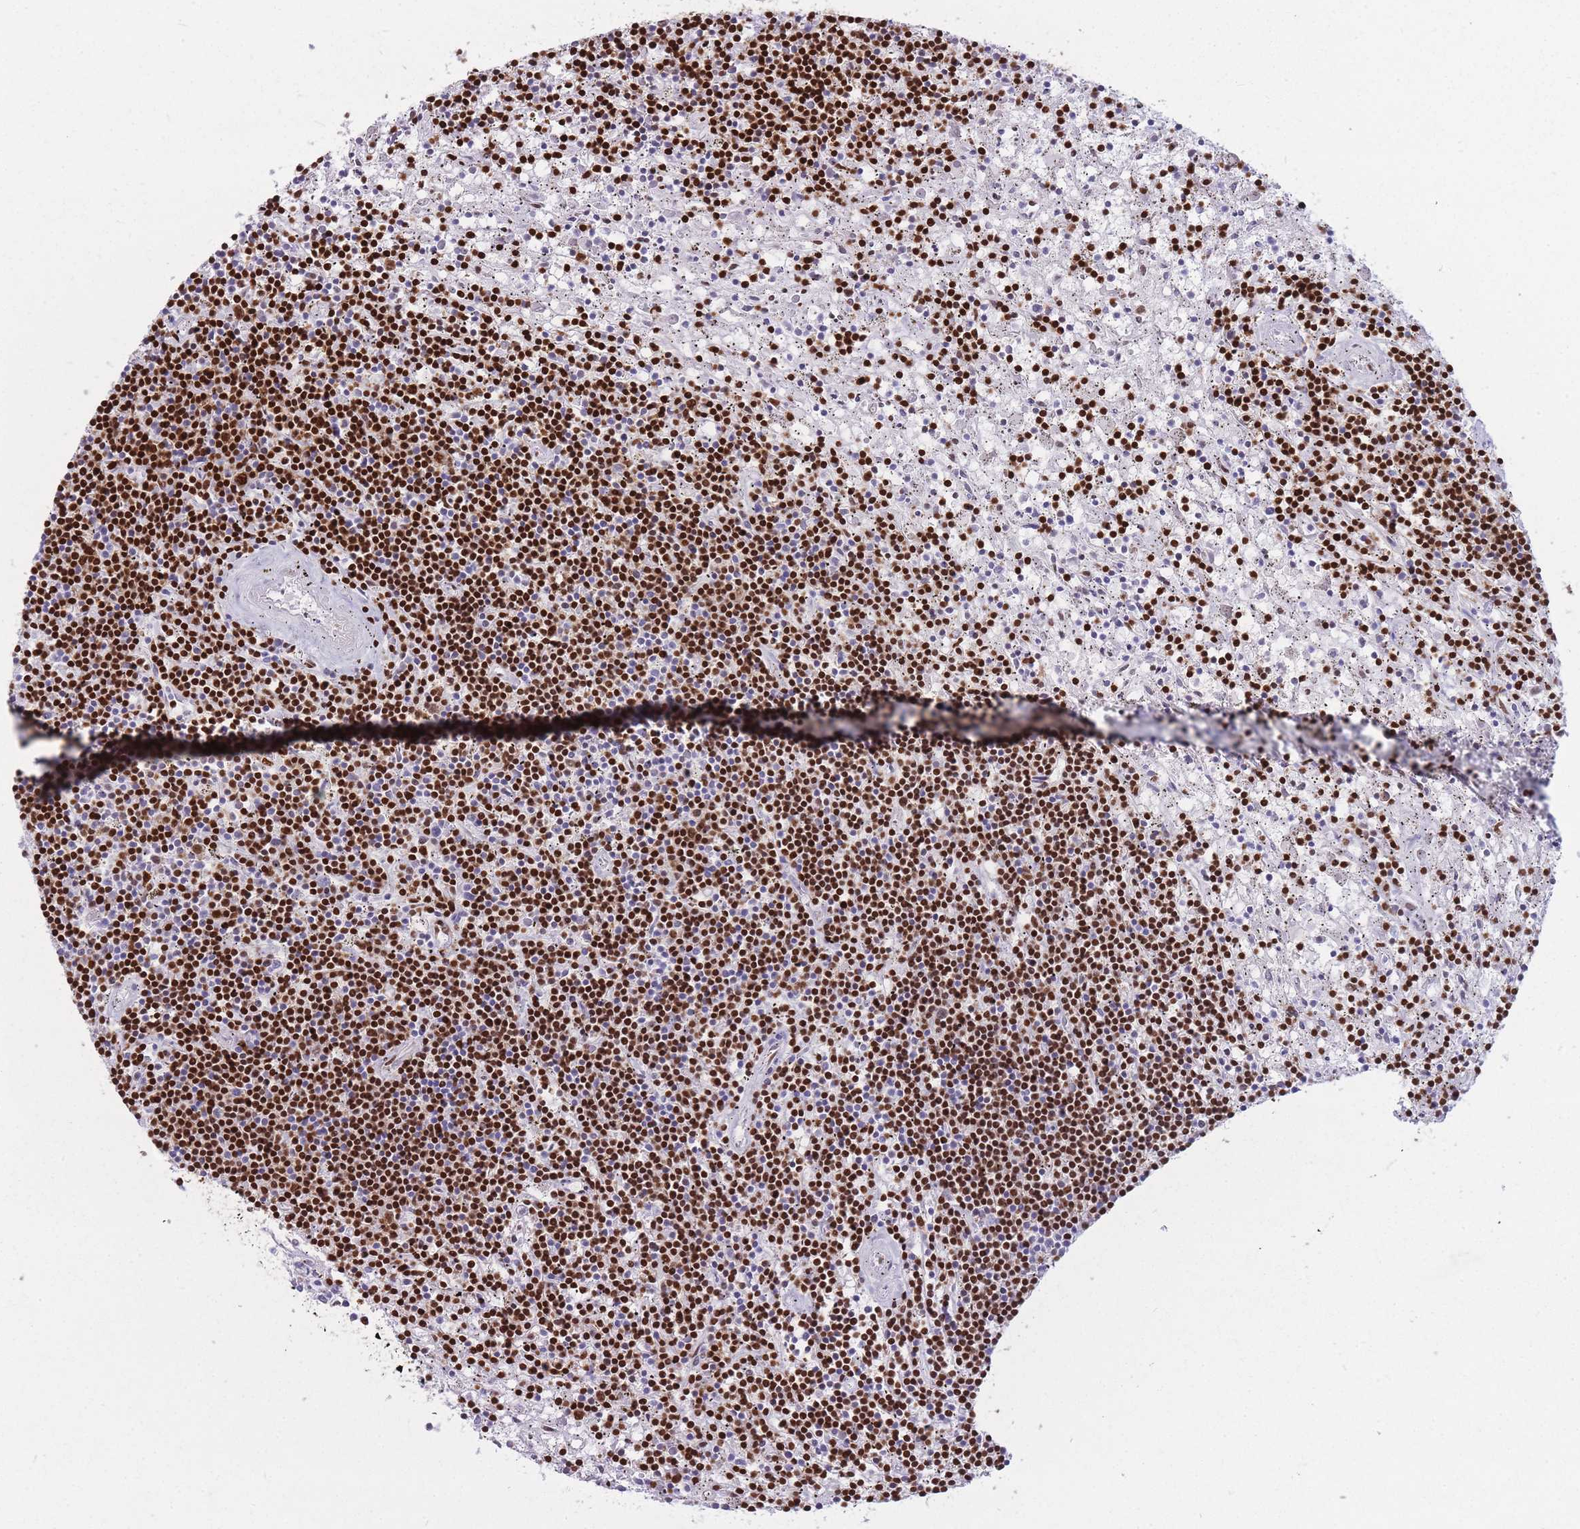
{"staining": {"intensity": "strong", "quantity": ">75%", "location": "nuclear"}, "tissue": "lymphoma", "cell_type": "Tumor cells", "image_type": "cancer", "snomed": [{"axis": "morphology", "description": "Malignant lymphoma, non-Hodgkin's type, Low grade"}, {"axis": "topography", "description": "Spleen"}], "caption": "DAB immunohistochemical staining of low-grade malignant lymphoma, non-Hodgkin's type demonstrates strong nuclear protein staining in about >75% of tumor cells.", "gene": "HNRNPUL1", "patient": {"sex": "male", "age": 76}}